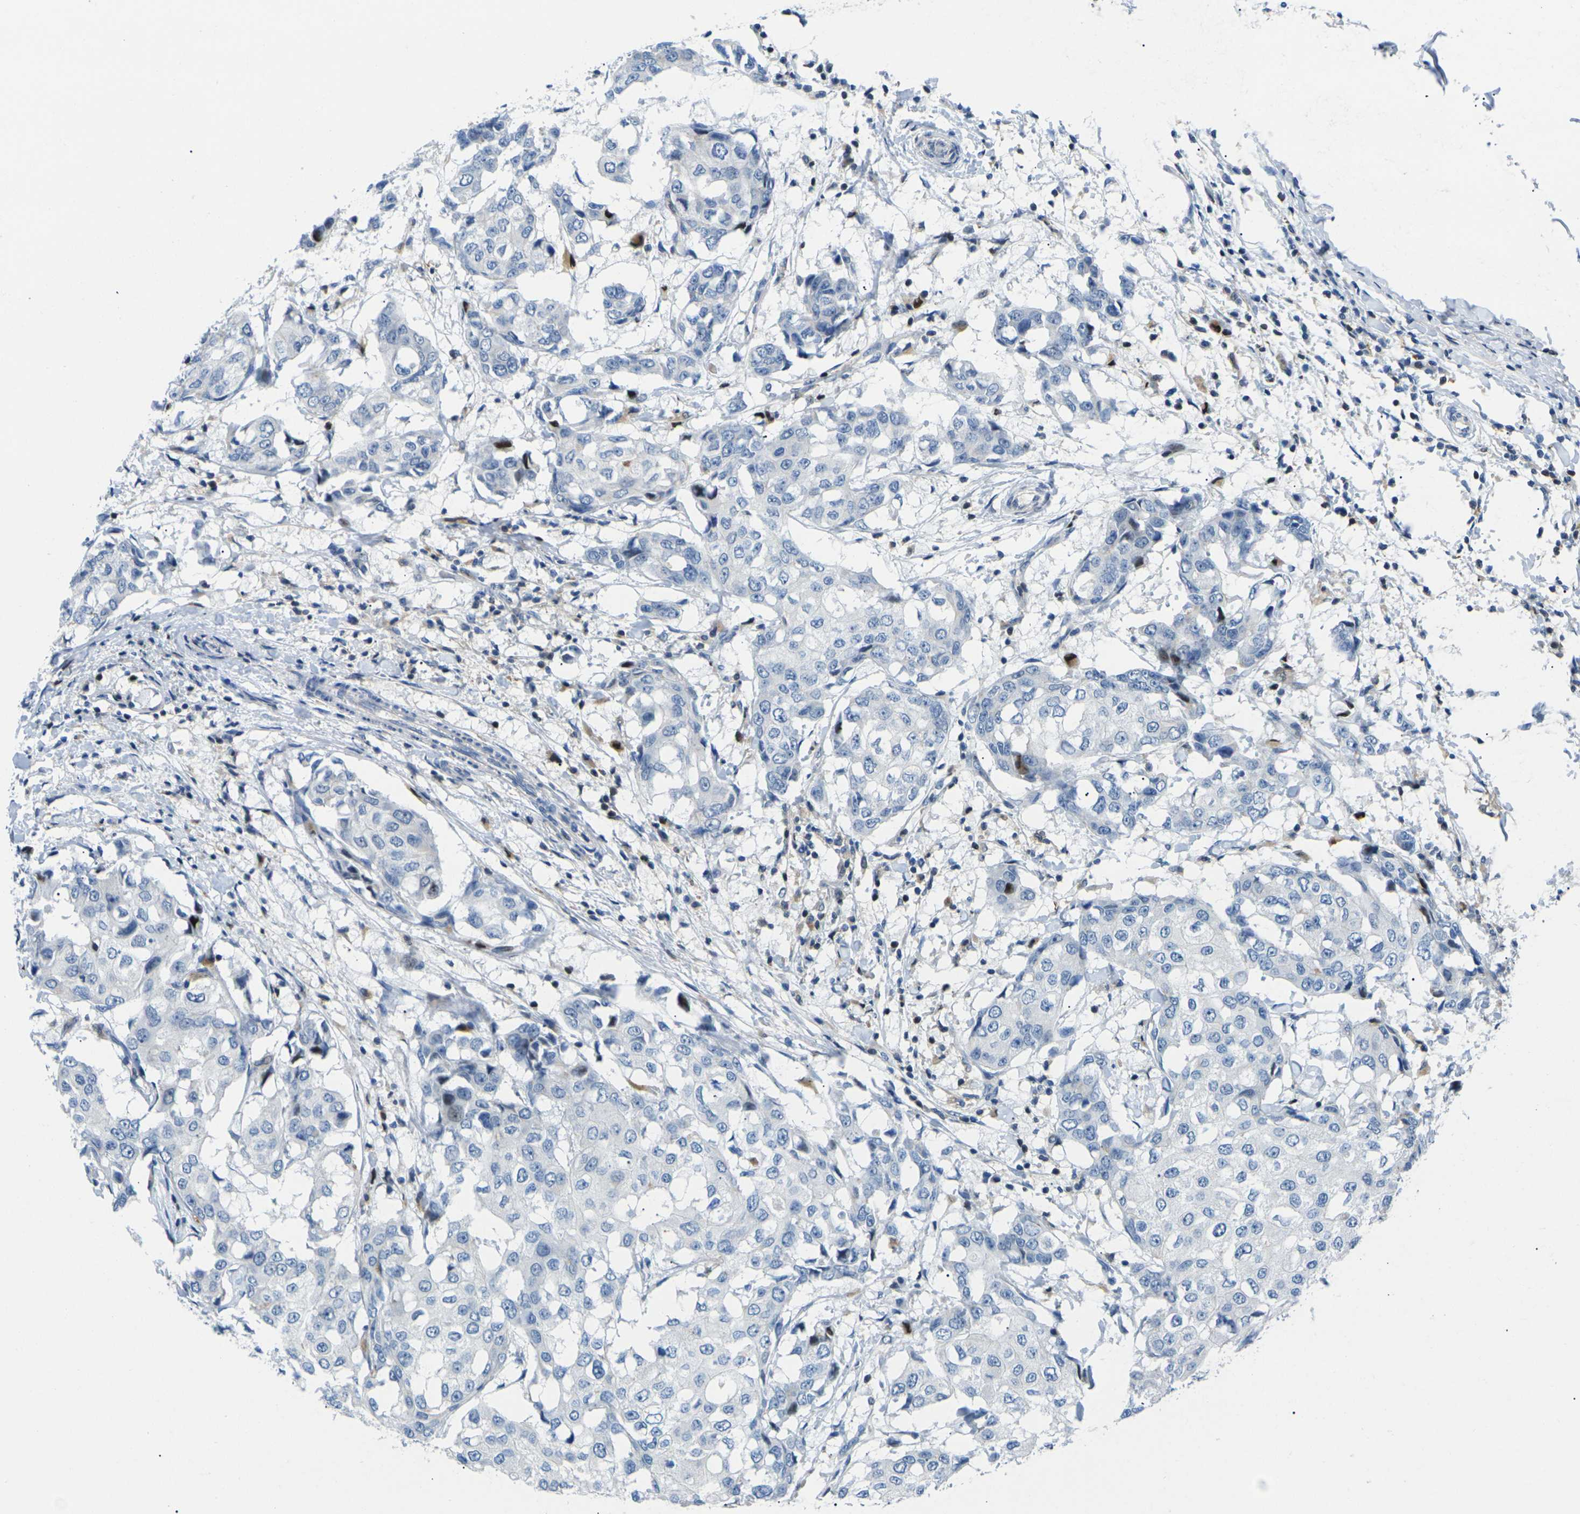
{"staining": {"intensity": "negative", "quantity": "none", "location": "none"}, "tissue": "breast cancer", "cell_type": "Tumor cells", "image_type": "cancer", "snomed": [{"axis": "morphology", "description": "Duct carcinoma"}, {"axis": "topography", "description": "Breast"}], "caption": "Protein analysis of breast cancer (intraductal carcinoma) displays no significant expression in tumor cells.", "gene": "RPS6KA3", "patient": {"sex": "female", "age": 27}}